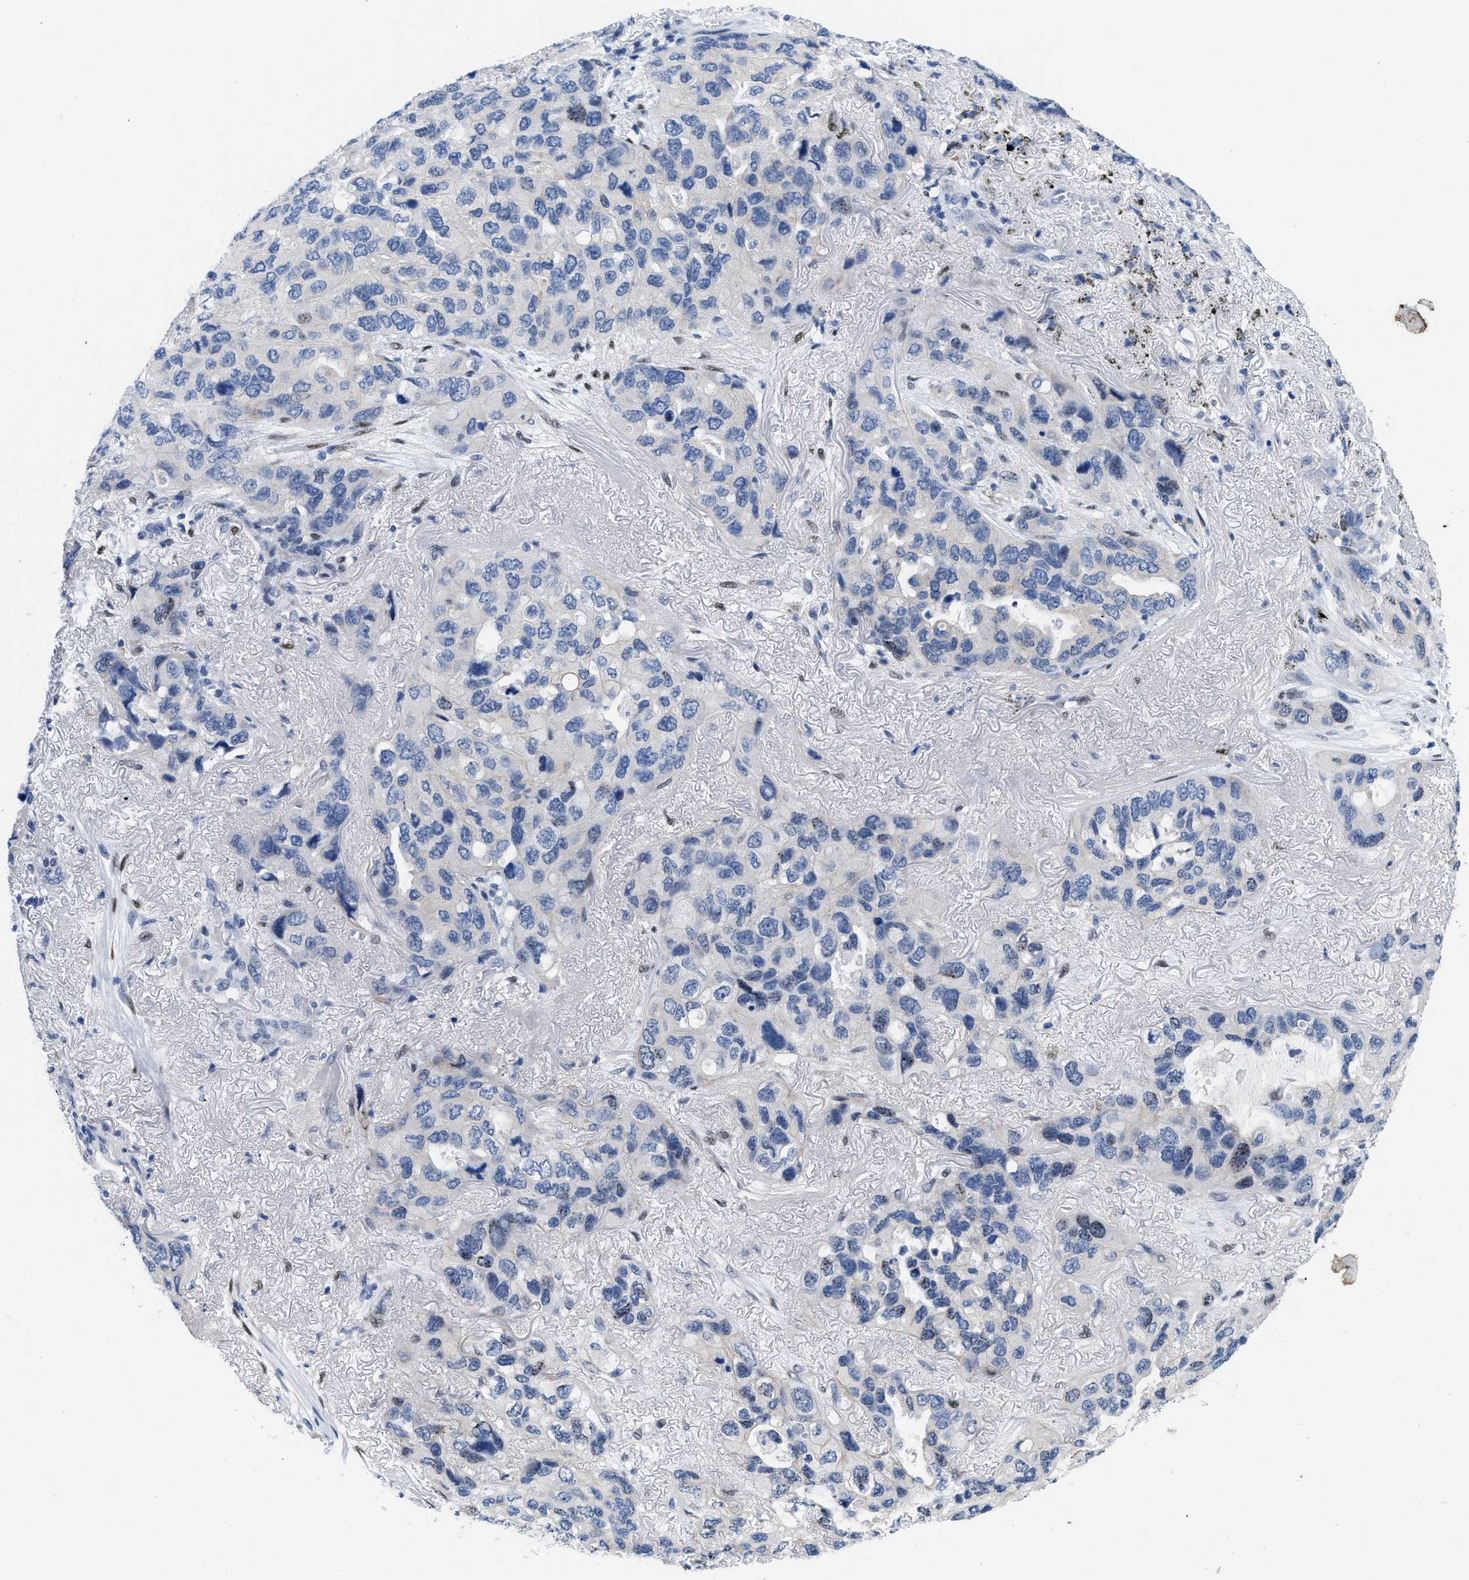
{"staining": {"intensity": "negative", "quantity": "none", "location": "none"}, "tissue": "lung cancer", "cell_type": "Tumor cells", "image_type": "cancer", "snomed": [{"axis": "morphology", "description": "Squamous cell carcinoma, NOS"}, {"axis": "topography", "description": "Lung"}], "caption": "An IHC image of lung cancer is shown. There is no staining in tumor cells of lung cancer. (Brightfield microscopy of DAB immunohistochemistry at high magnification).", "gene": "NFIX", "patient": {"sex": "female", "age": 73}}